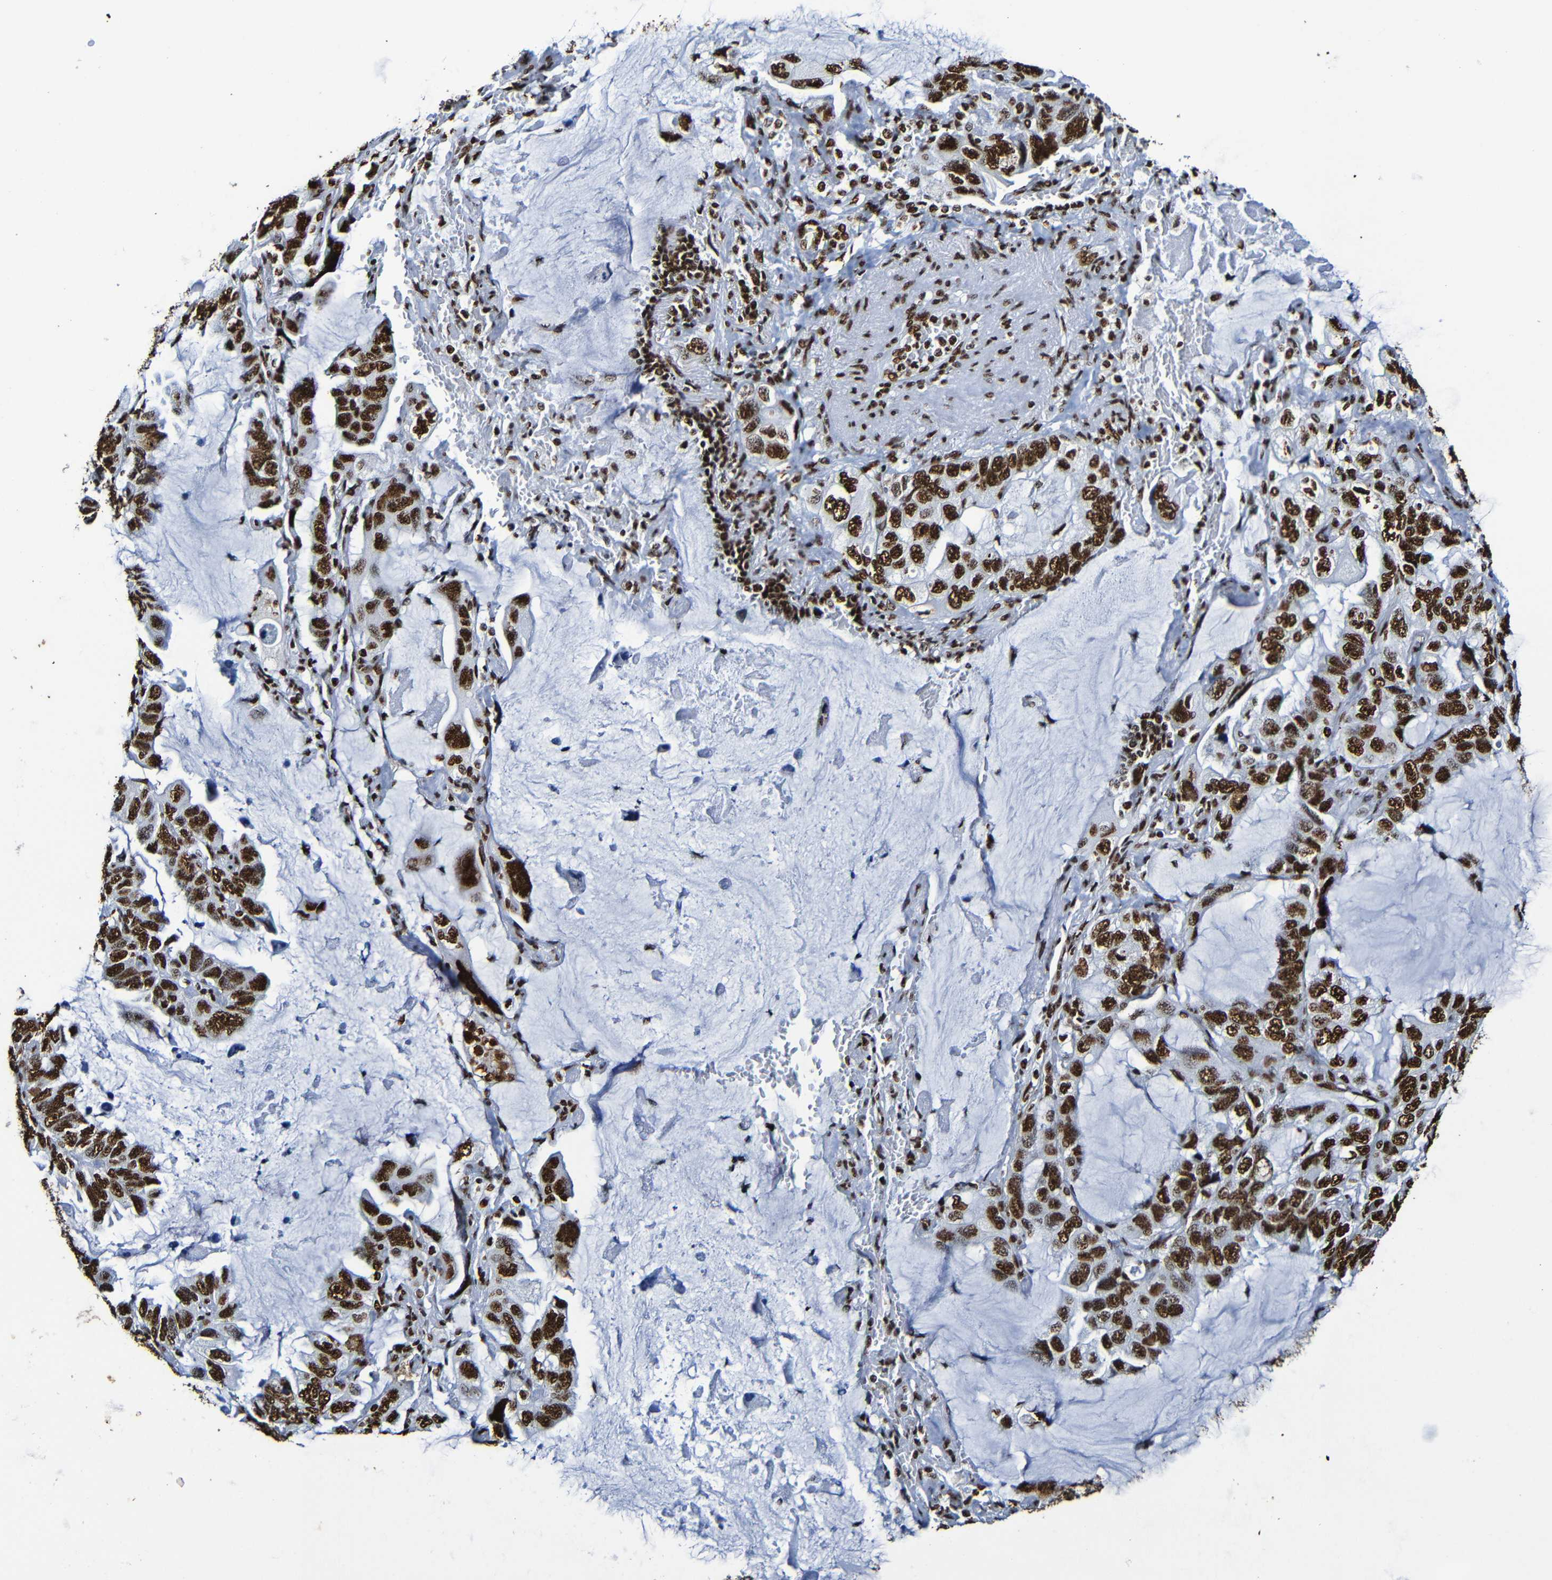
{"staining": {"intensity": "strong", "quantity": ">75%", "location": "nuclear"}, "tissue": "lung cancer", "cell_type": "Tumor cells", "image_type": "cancer", "snomed": [{"axis": "morphology", "description": "Squamous cell carcinoma, NOS"}, {"axis": "topography", "description": "Lung"}], "caption": "This image displays immunohistochemistry (IHC) staining of squamous cell carcinoma (lung), with high strong nuclear expression in approximately >75% of tumor cells.", "gene": "SRSF3", "patient": {"sex": "female", "age": 73}}